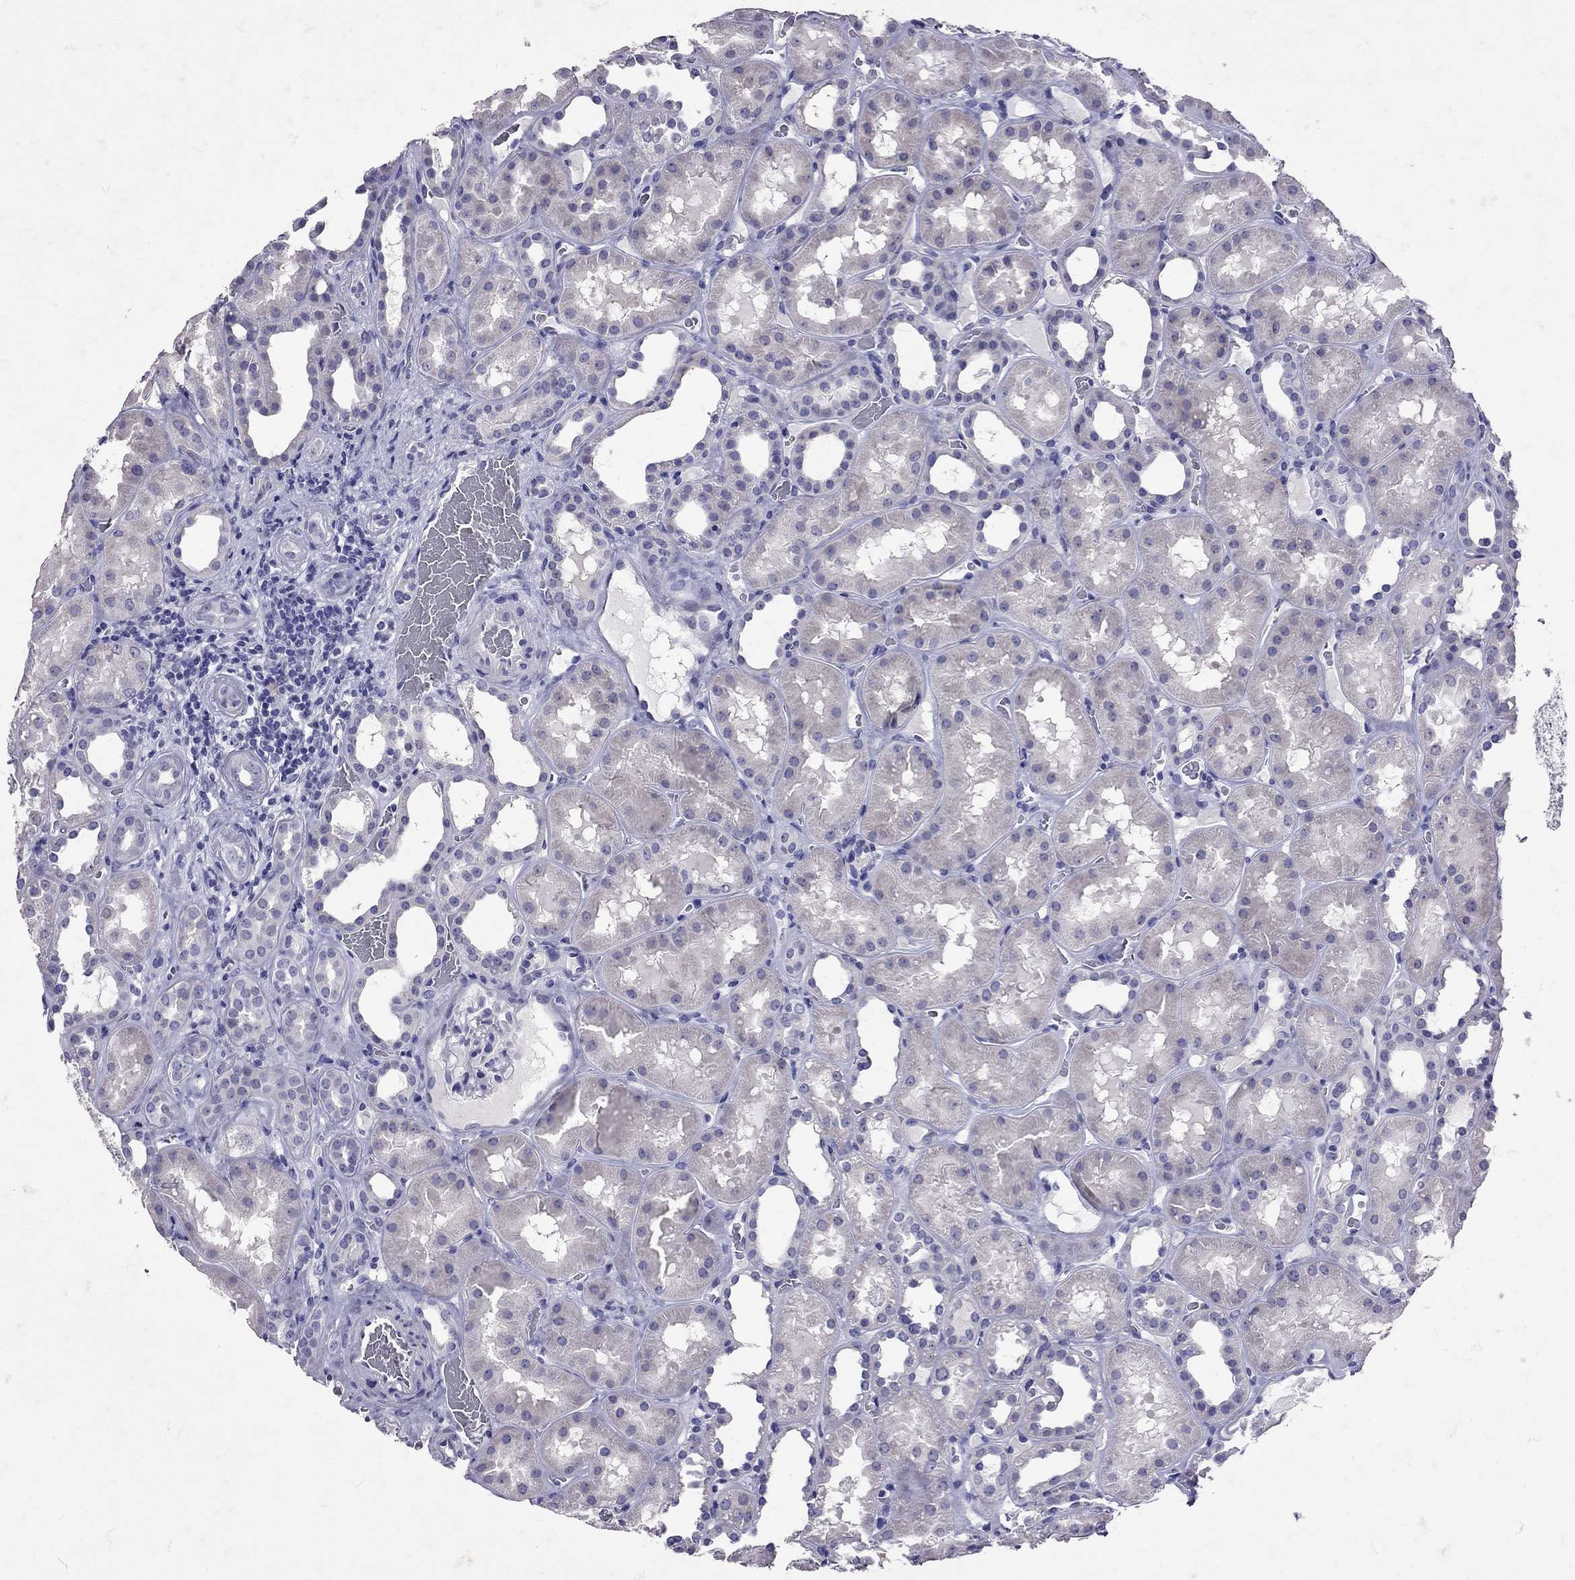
{"staining": {"intensity": "negative", "quantity": "none", "location": "none"}, "tissue": "kidney", "cell_type": "Cells in glomeruli", "image_type": "normal", "snomed": [{"axis": "morphology", "description": "Normal tissue, NOS"}, {"axis": "topography", "description": "Kidney"}], "caption": "DAB immunohistochemical staining of unremarkable kidney reveals no significant staining in cells in glomeruli. (DAB (3,3'-diaminobenzidine) immunohistochemistry visualized using brightfield microscopy, high magnification).", "gene": "SST", "patient": {"sex": "female", "age": 41}}